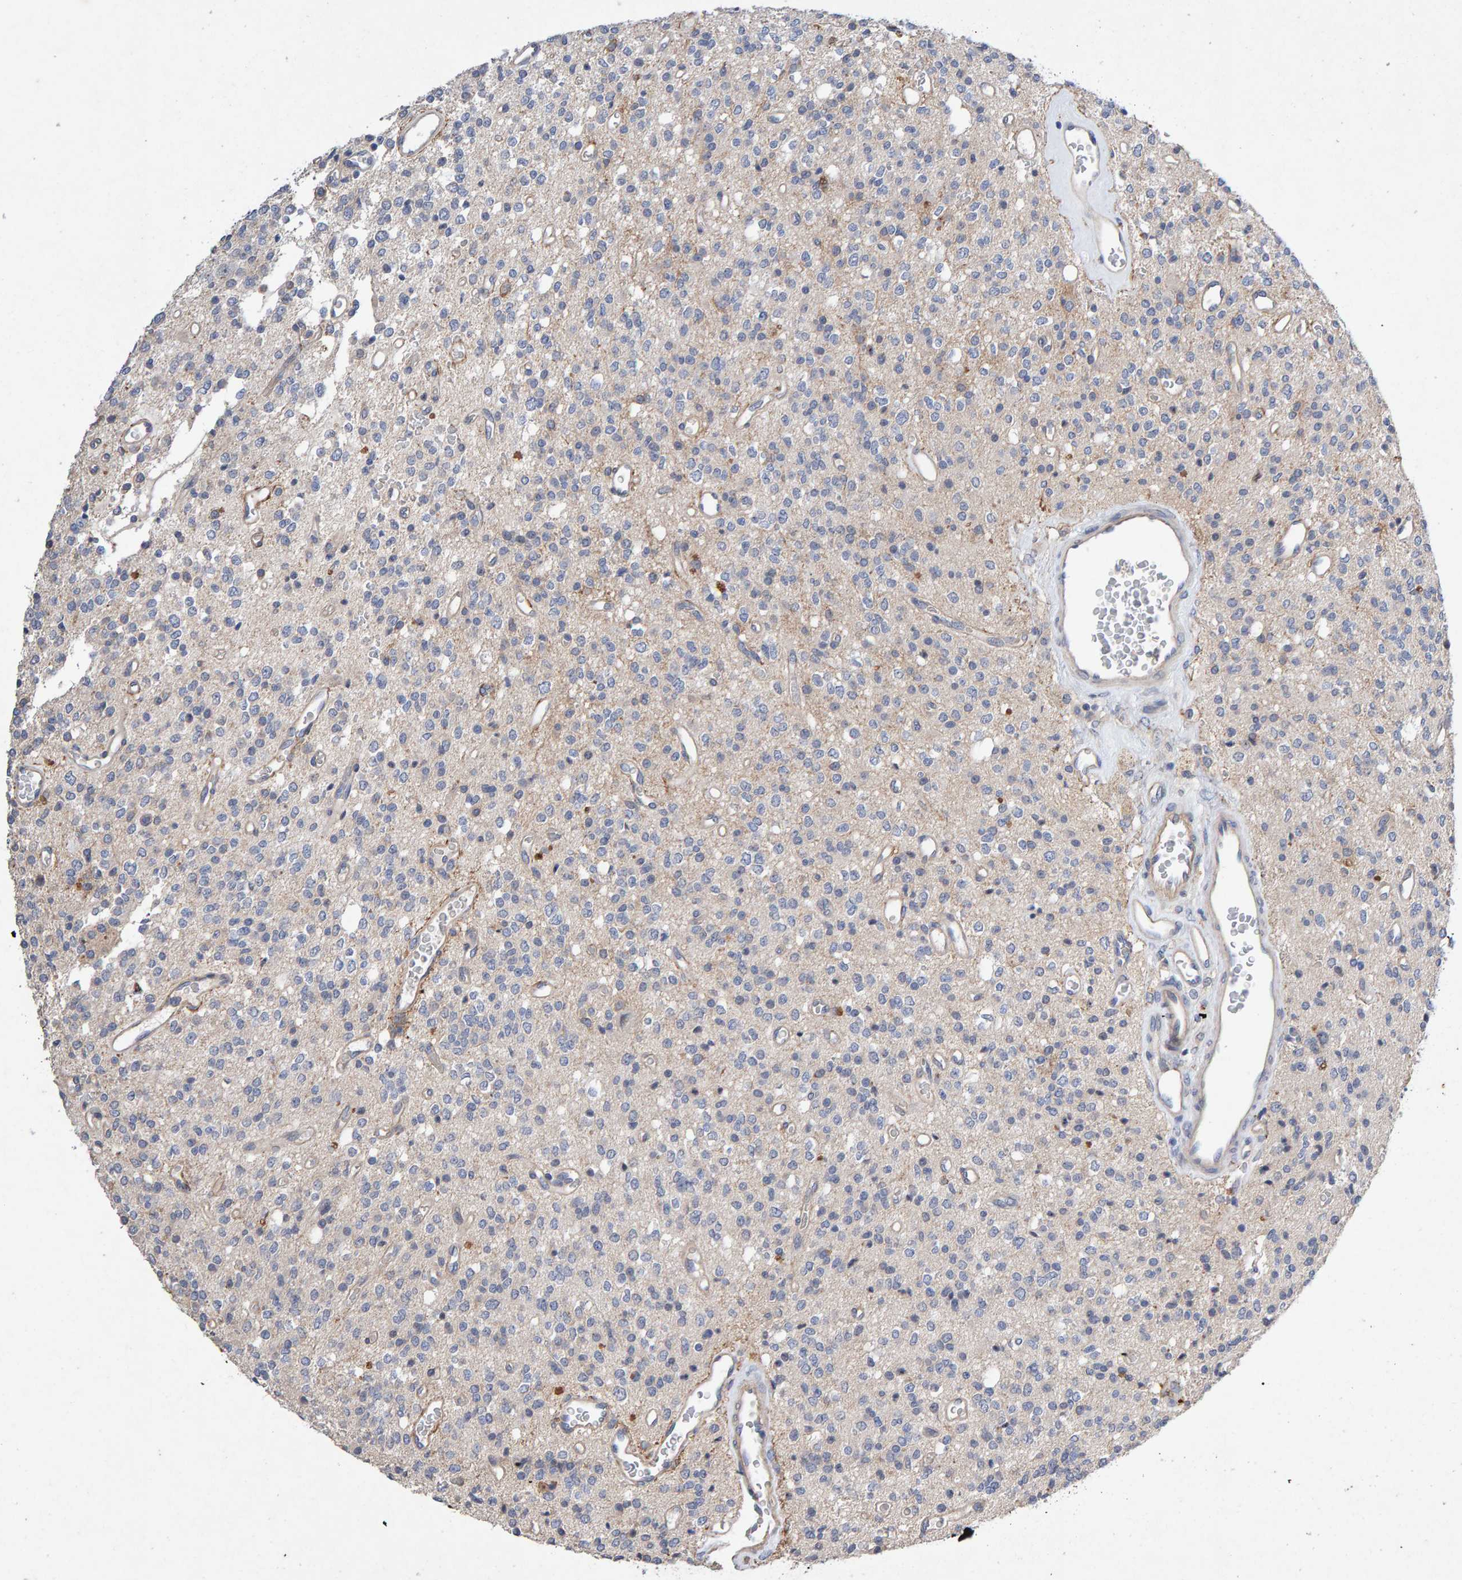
{"staining": {"intensity": "negative", "quantity": "none", "location": "none"}, "tissue": "glioma", "cell_type": "Tumor cells", "image_type": "cancer", "snomed": [{"axis": "morphology", "description": "Glioma, malignant, High grade"}, {"axis": "topography", "description": "Brain"}], "caption": "Human glioma stained for a protein using immunohistochemistry displays no expression in tumor cells.", "gene": "EFR3A", "patient": {"sex": "male", "age": 34}}